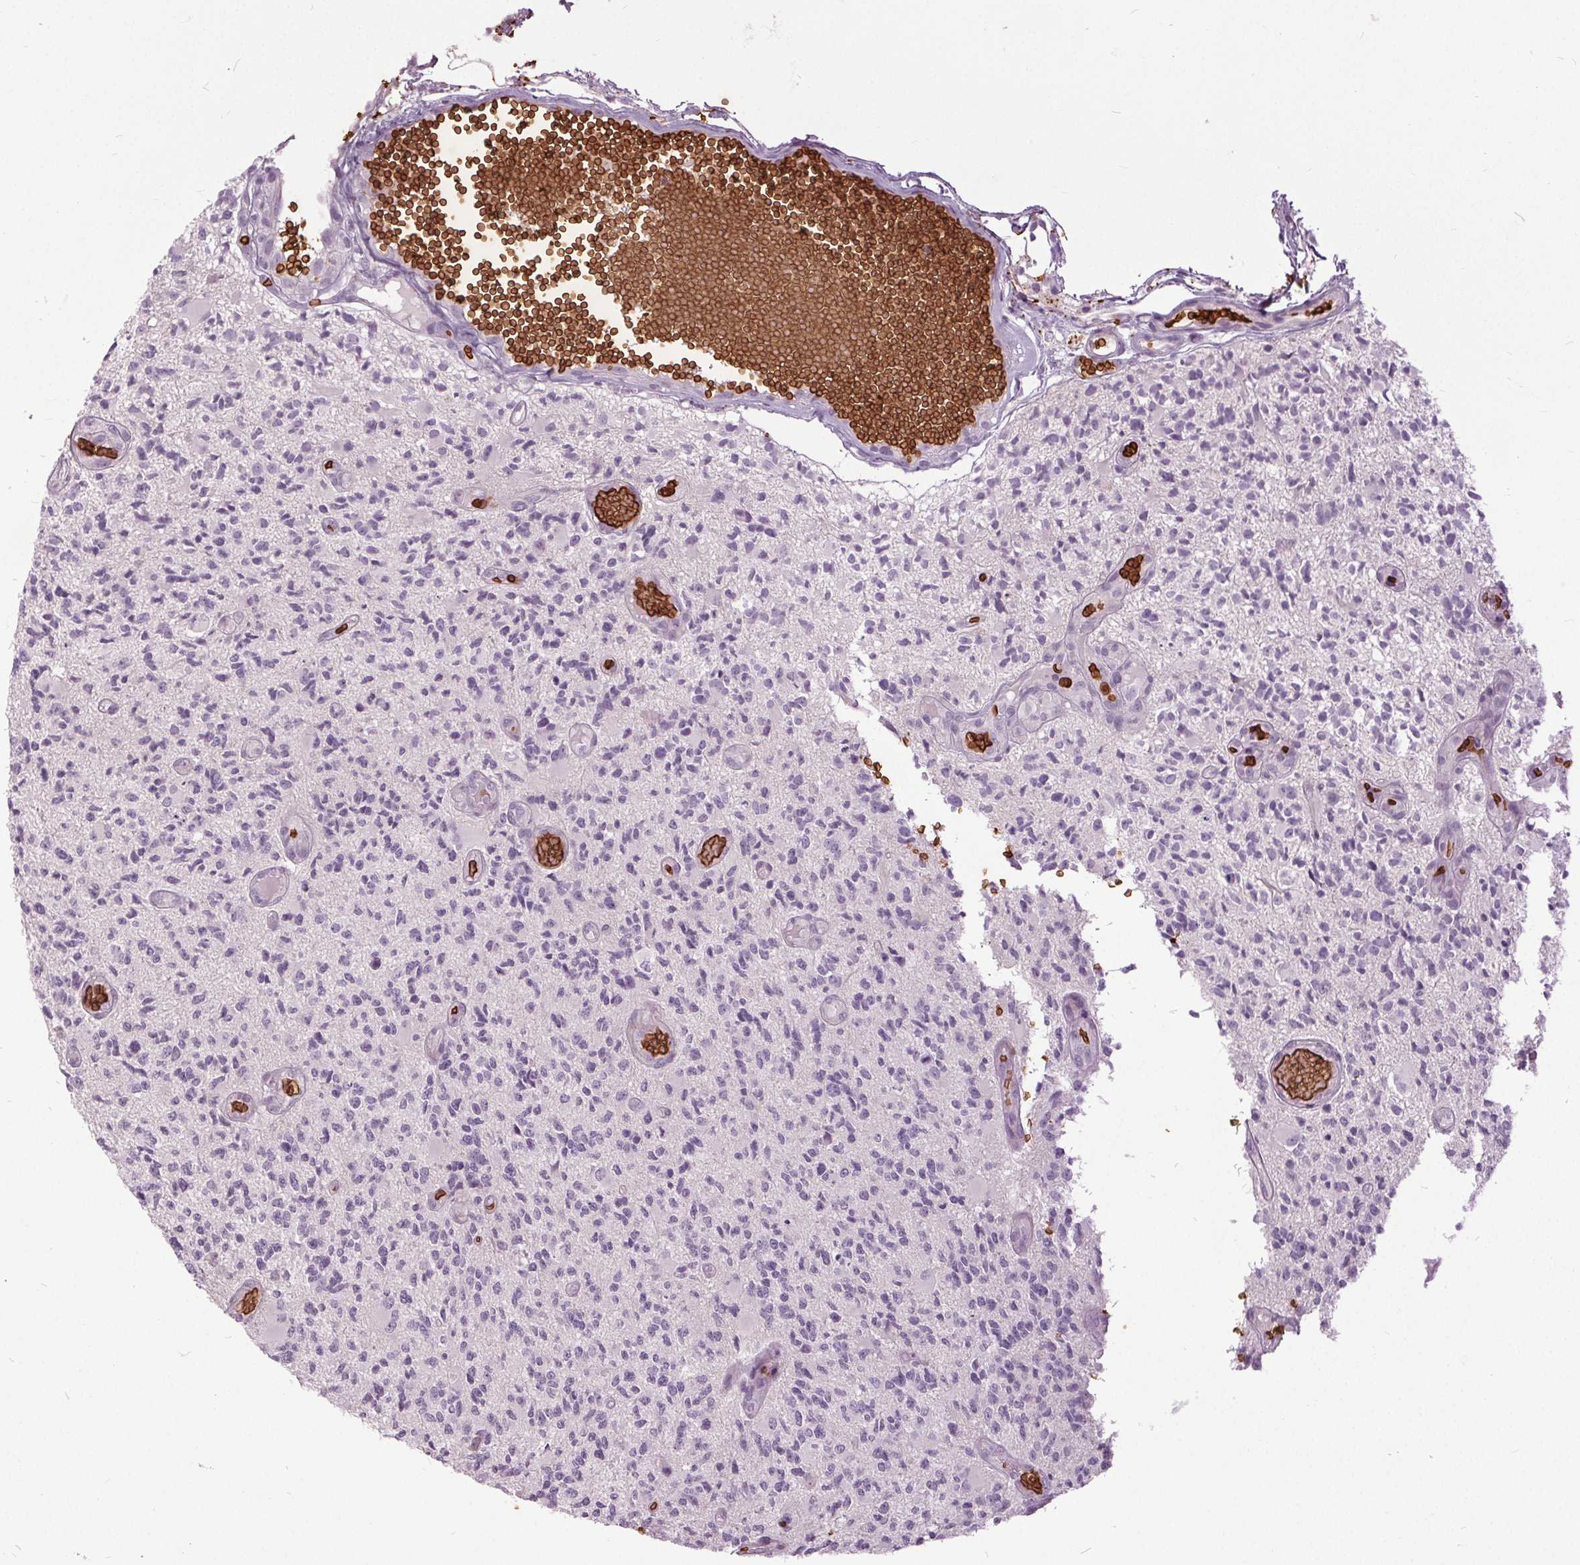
{"staining": {"intensity": "negative", "quantity": "none", "location": "none"}, "tissue": "glioma", "cell_type": "Tumor cells", "image_type": "cancer", "snomed": [{"axis": "morphology", "description": "Glioma, malignant, High grade"}, {"axis": "topography", "description": "Brain"}], "caption": "DAB (3,3'-diaminobenzidine) immunohistochemical staining of human malignant glioma (high-grade) shows no significant positivity in tumor cells.", "gene": "SLC4A1", "patient": {"sex": "female", "age": 63}}